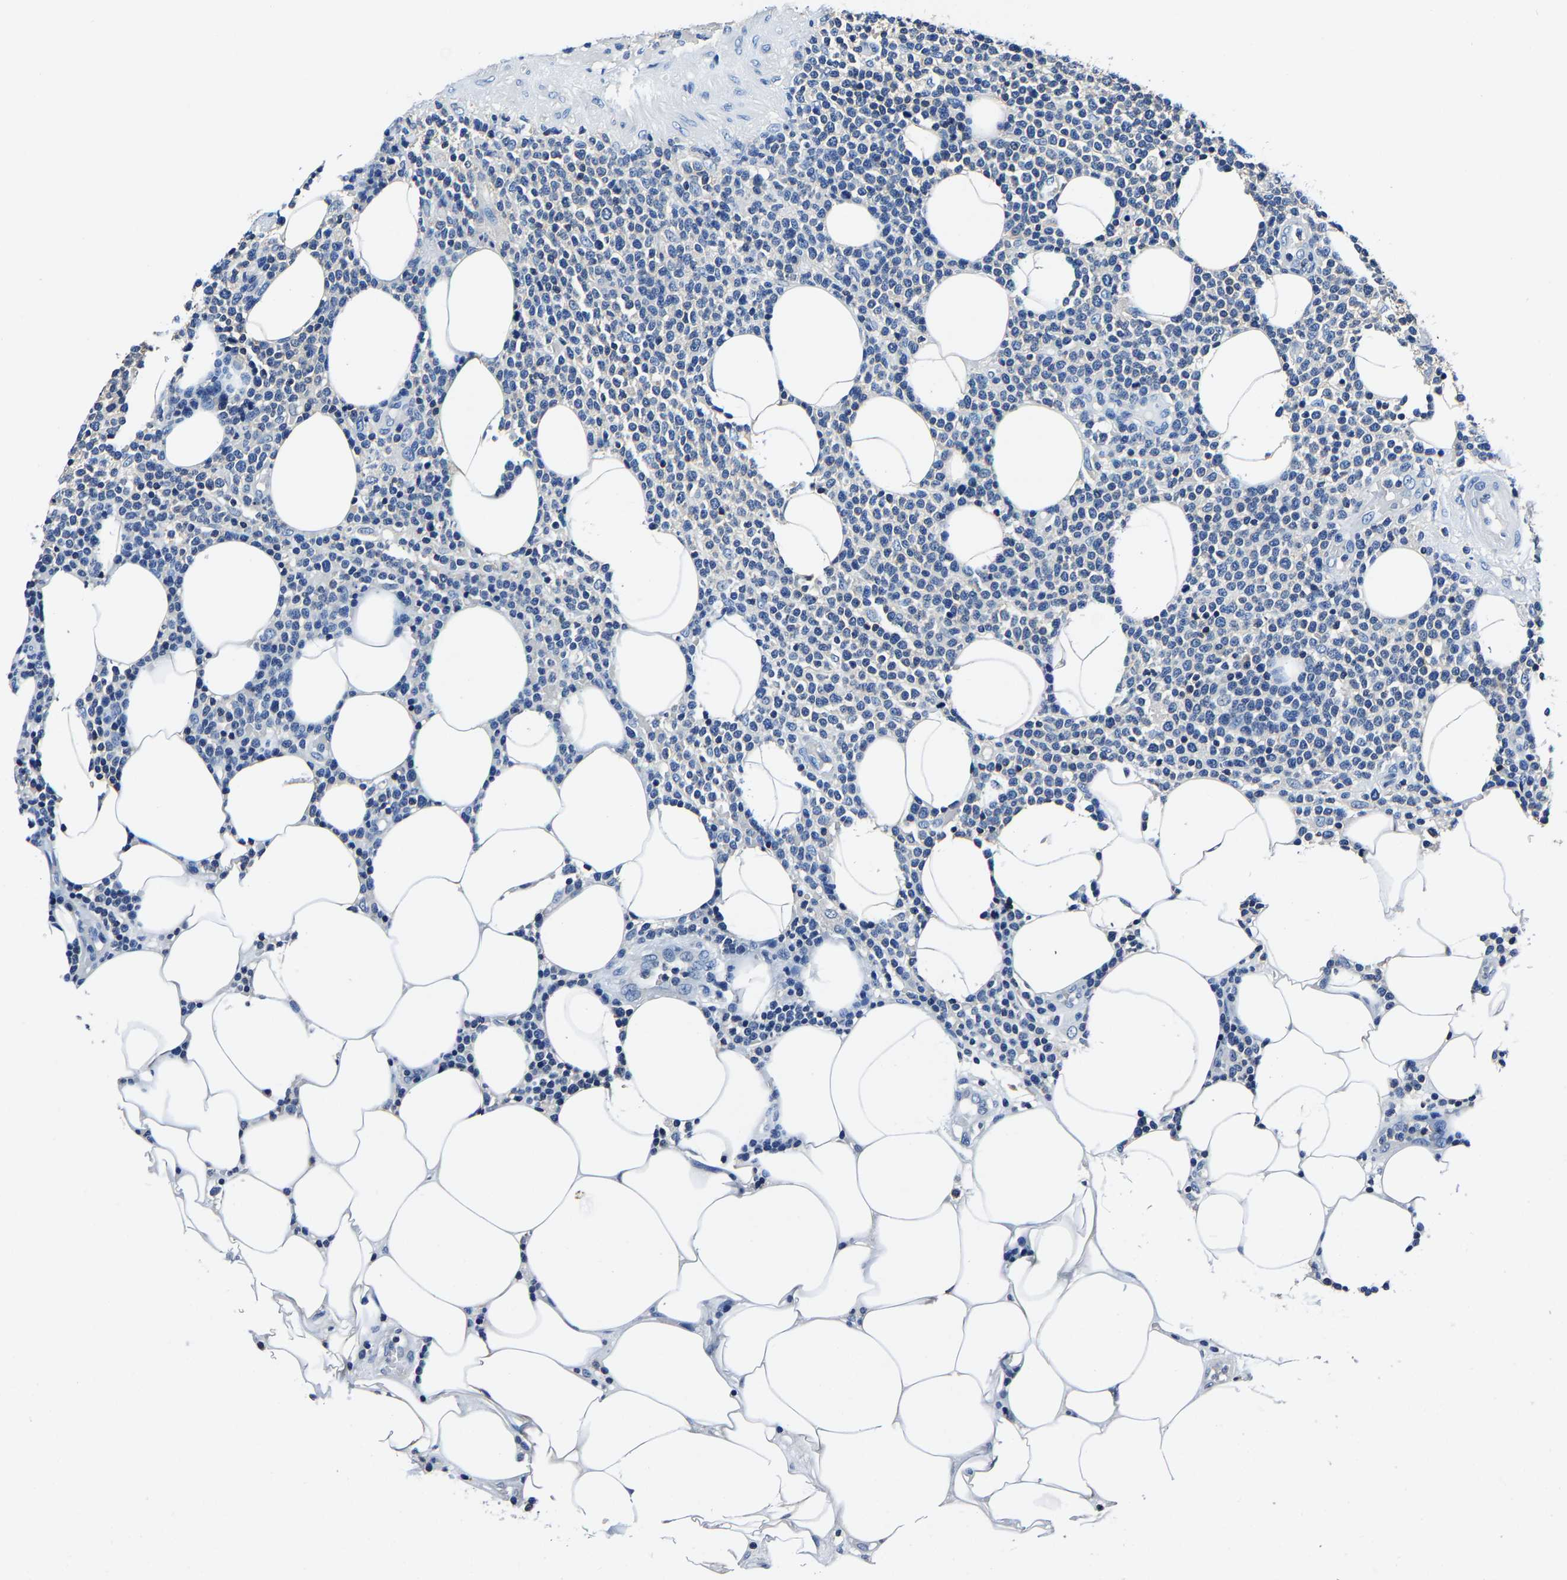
{"staining": {"intensity": "negative", "quantity": "none", "location": "none"}, "tissue": "lymphoma", "cell_type": "Tumor cells", "image_type": "cancer", "snomed": [{"axis": "morphology", "description": "Malignant lymphoma, non-Hodgkin's type, High grade"}, {"axis": "topography", "description": "Lymph node"}], "caption": "Immunohistochemical staining of malignant lymphoma, non-Hodgkin's type (high-grade) shows no significant positivity in tumor cells.", "gene": "ALDOB", "patient": {"sex": "male", "age": 61}}